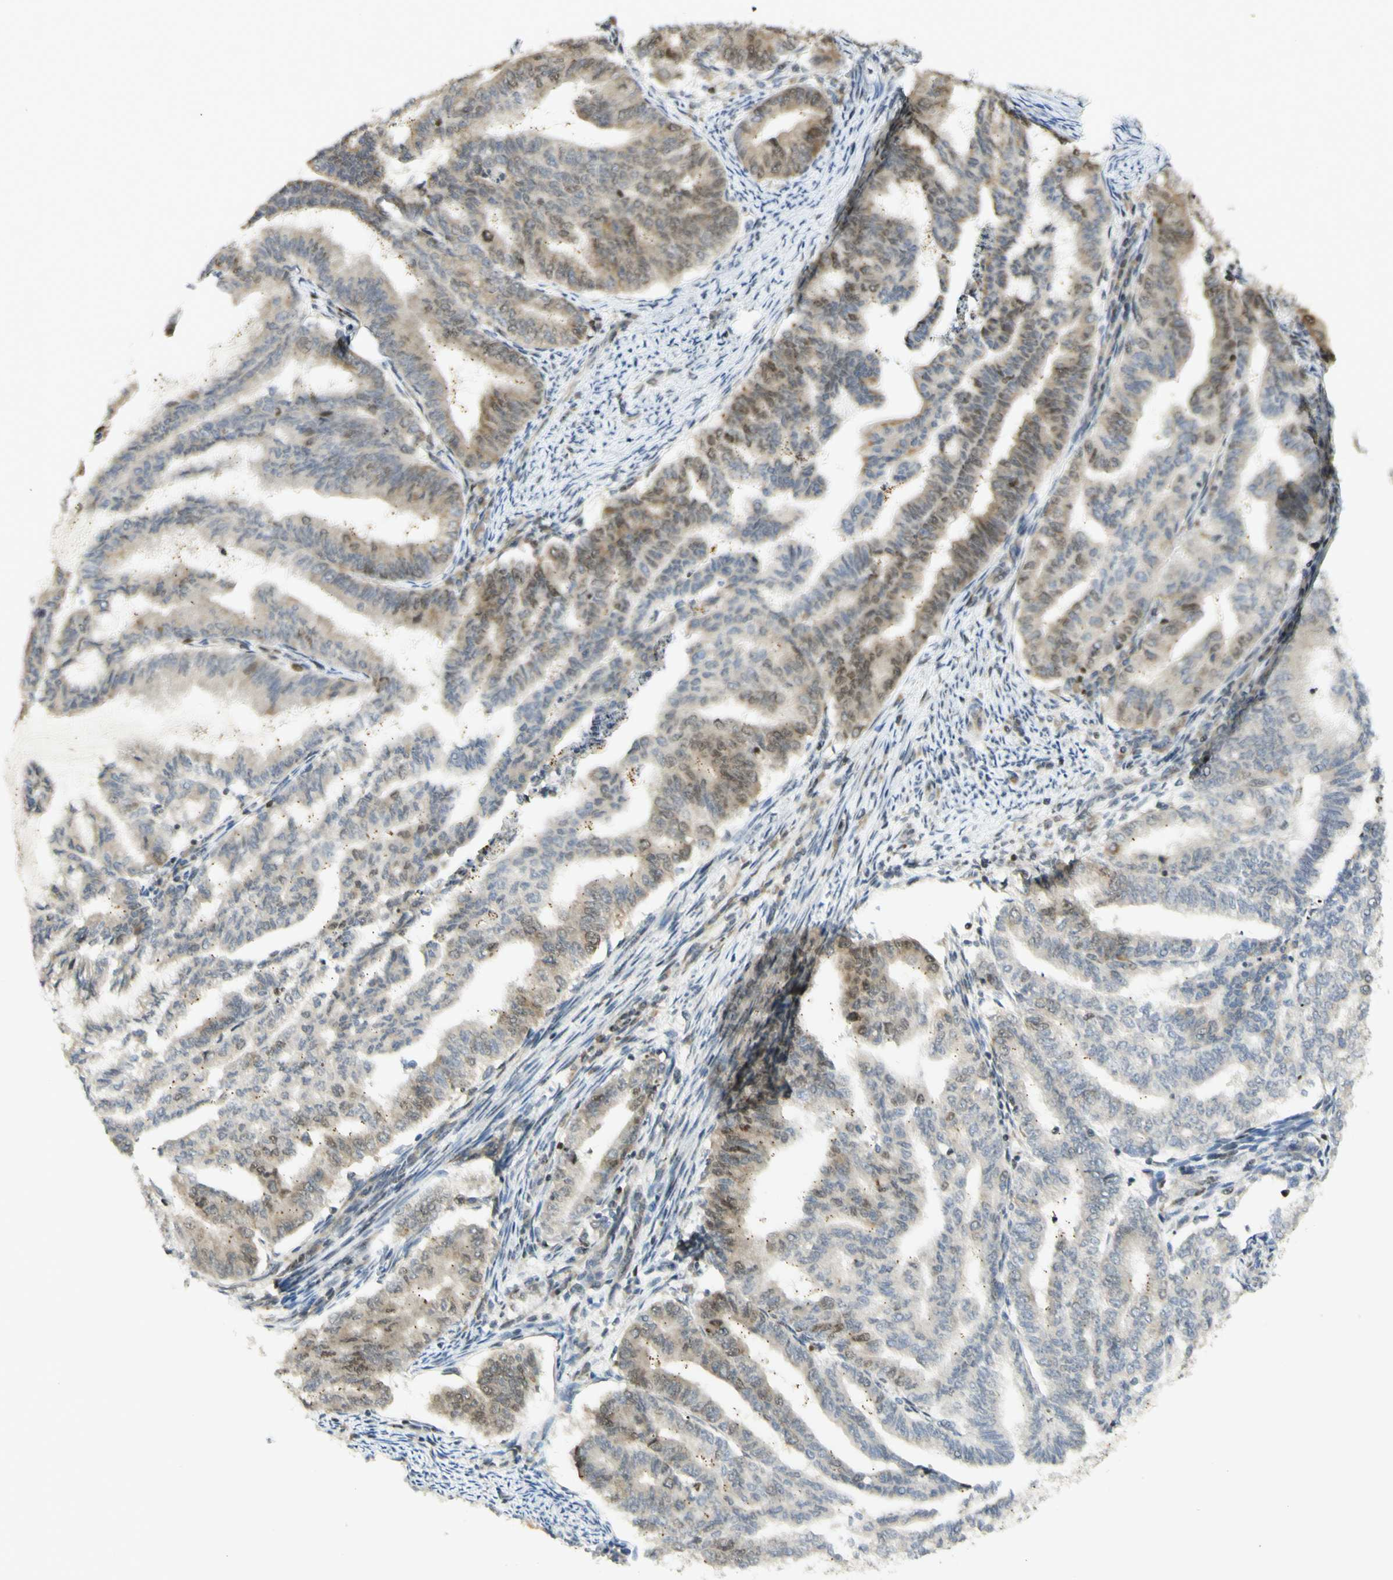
{"staining": {"intensity": "moderate", "quantity": ">75%", "location": "cytoplasmic/membranous,nuclear"}, "tissue": "endometrial cancer", "cell_type": "Tumor cells", "image_type": "cancer", "snomed": [{"axis": "morphology", "description": "Adenocarcinoma, NOS"}, {"axis": "topography", "description": "Endometrium"}], "caption": "A histopathology image of adenocarcinoma (endometrial) stained for a protein demonstrates moderate cytoplasmic/membranous and nuclear brown staining in tumor cells. (Brightfield microscopy of DAB IHC at high magnification).", "gene": "KIF11", "patient": {"sex": "female", "age": 79}}